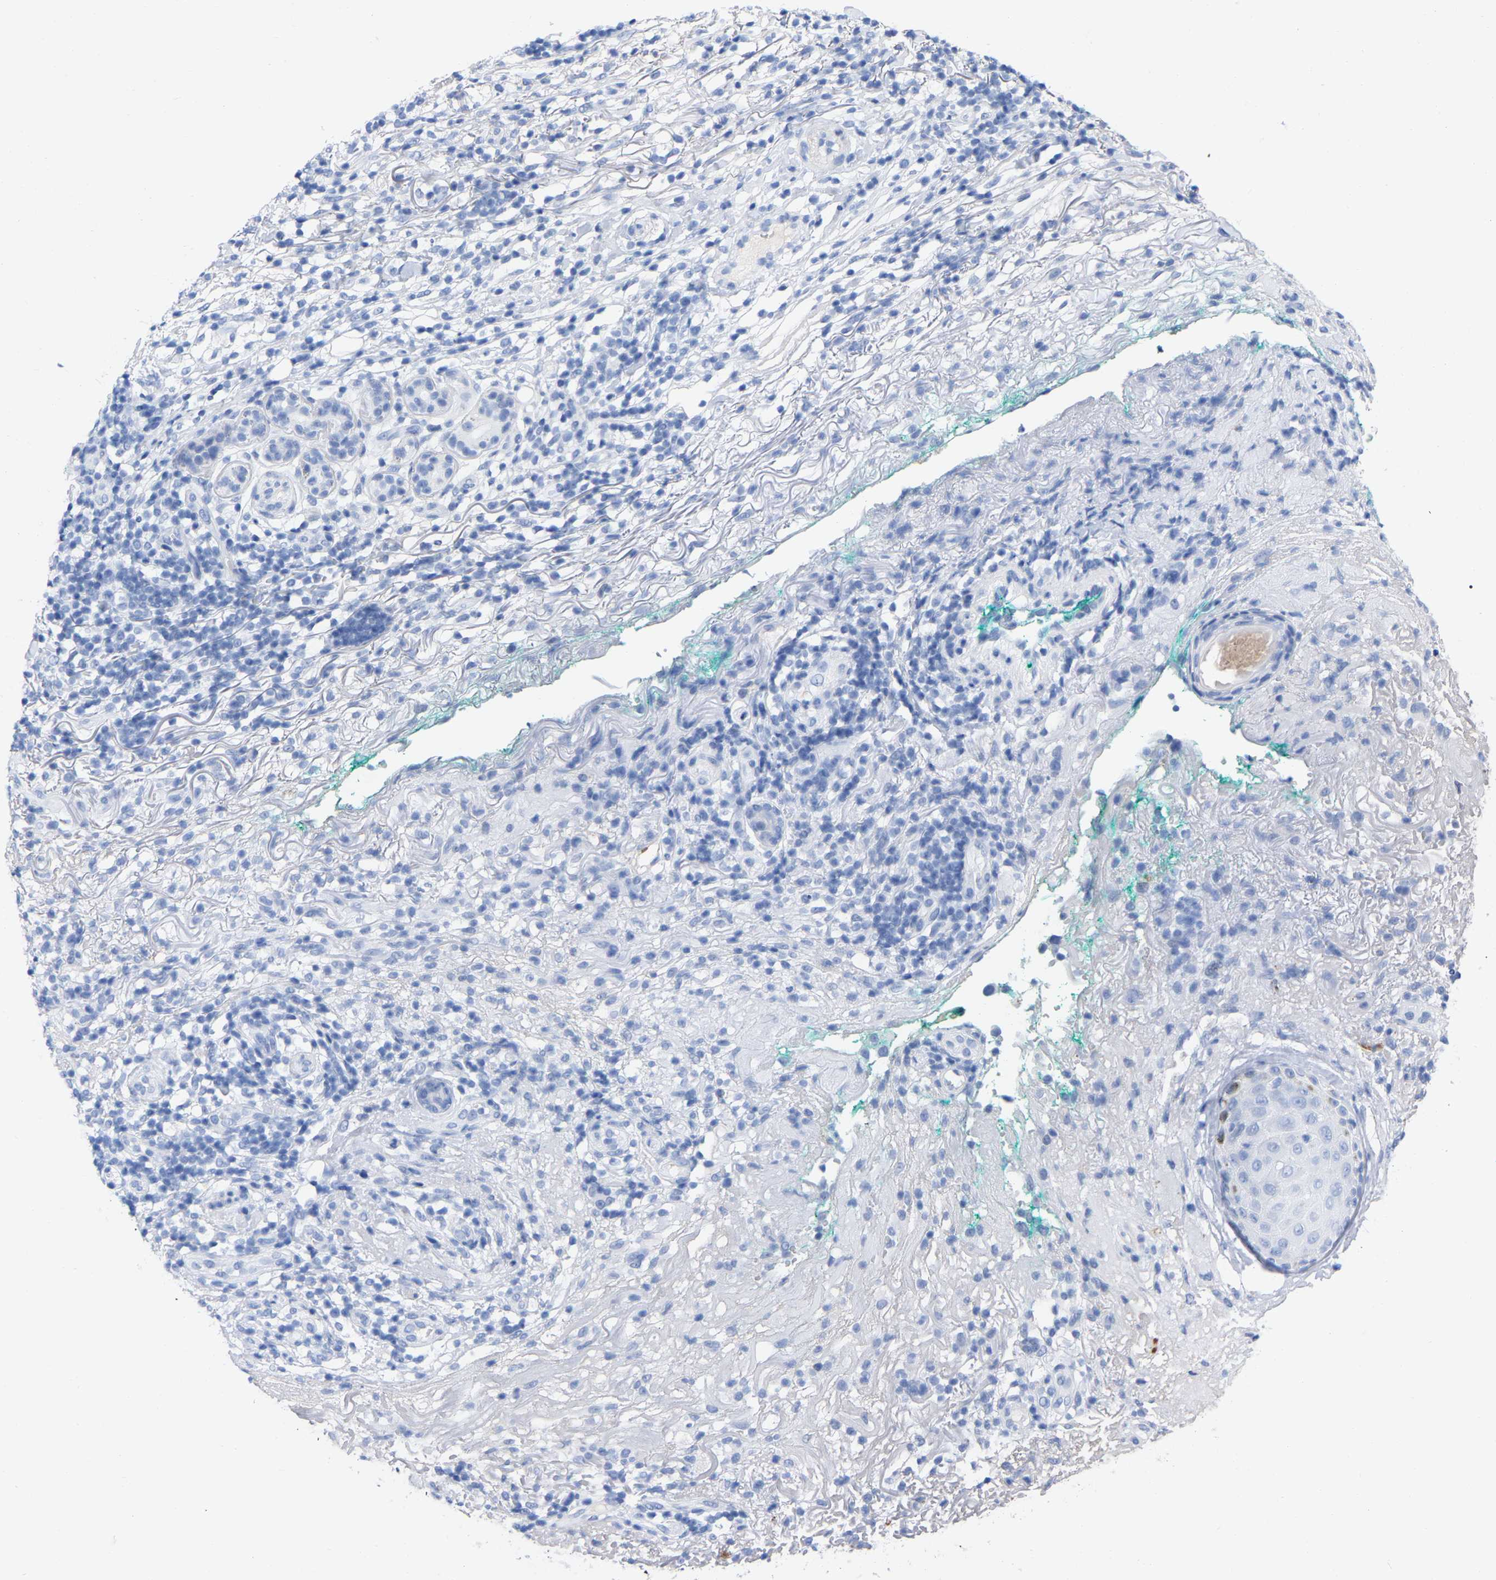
{"staining": {"intensity": "negative", "quantity": "none", "location": "none"}, "tissue": "melanoma", "cell_type": "Tumor cells", "image_type": "cancer", "snomed": [{"axis": "morphology", "description": "Necrosis, NOS"}, {"axis": "morphology", "description": "Malignant melanoma, NOS"}, {"axis": "topography", "description": "Skin"}], "caption": "An IHC micrograph of melanoma is shown. There is no staining in tumor cells of melanoma.", "gene": "HAPLN1", "patient": {"sex": "female", "age": 87}}